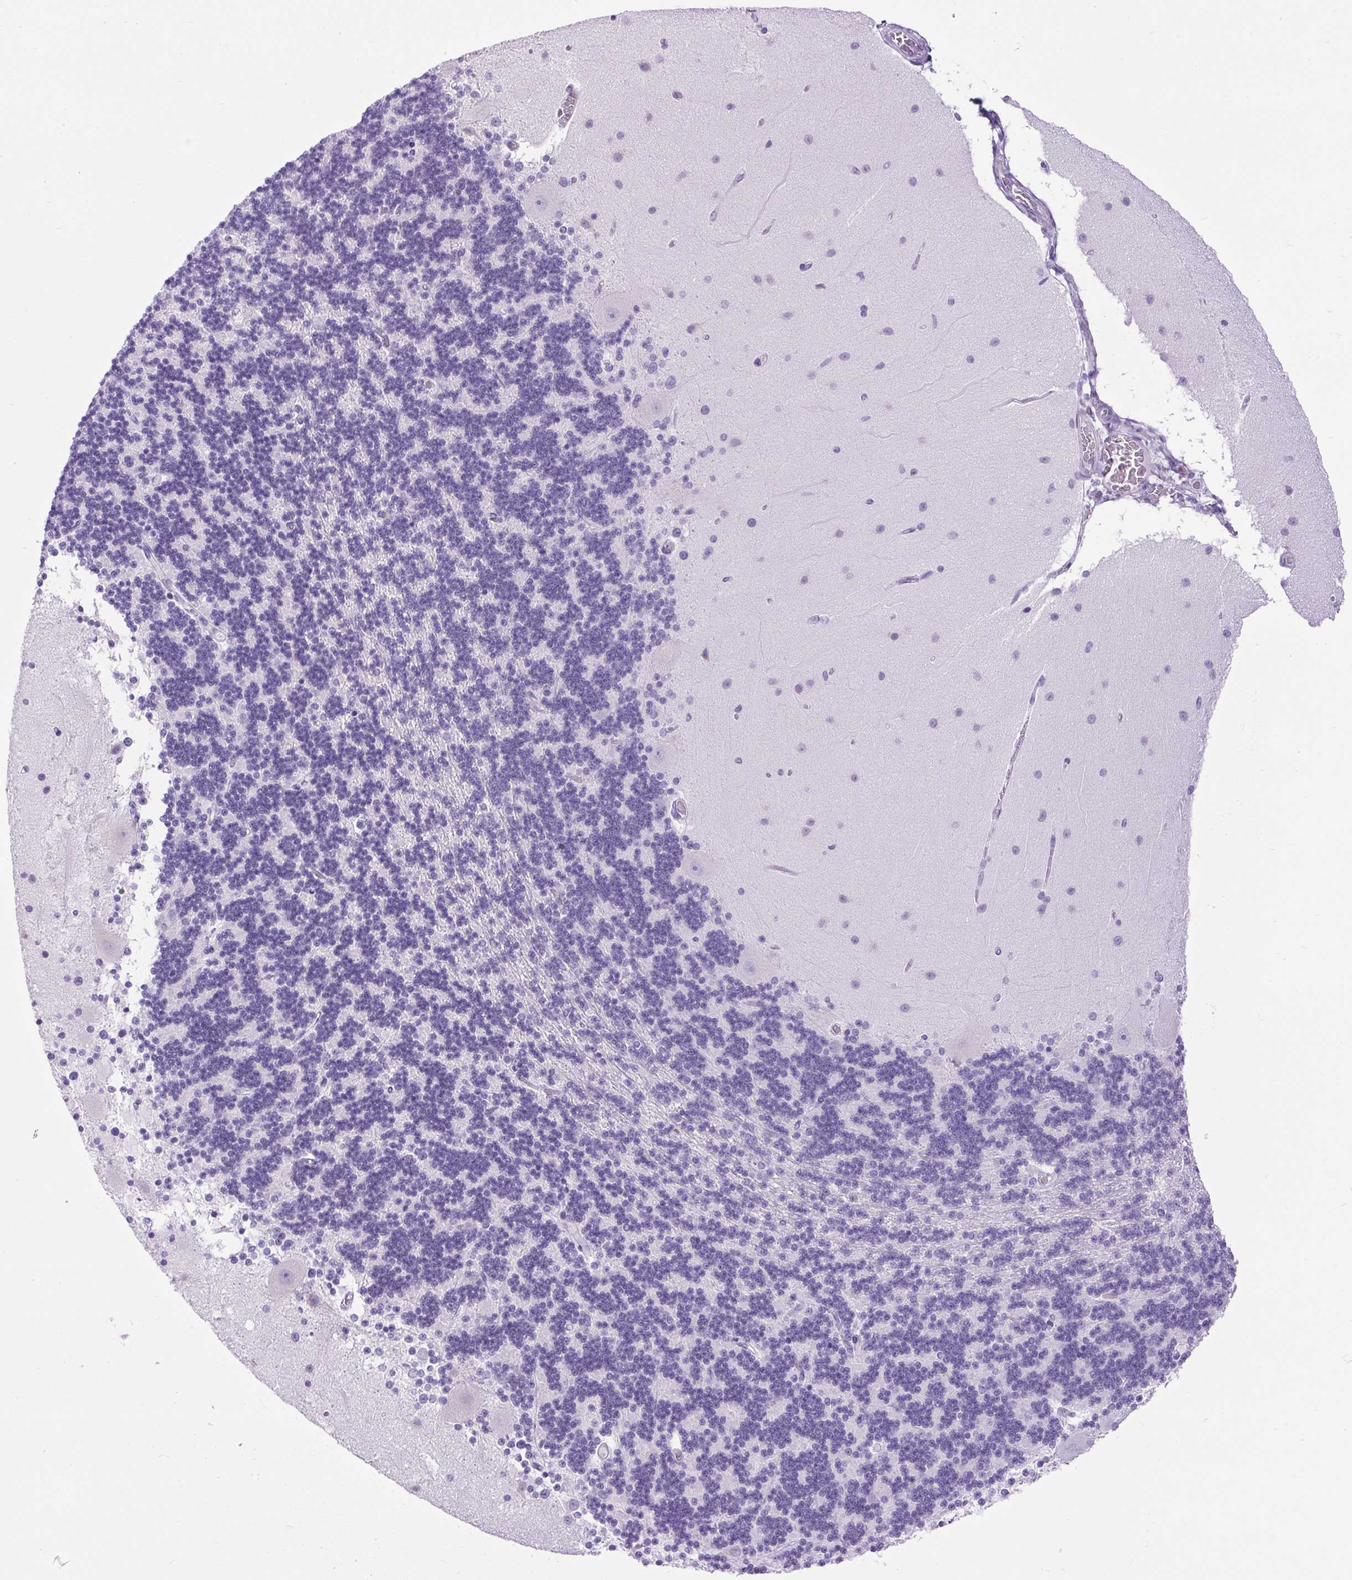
{"staining": {"intensity": "negative", "quantity": "none", "location": "none"}, "tissue": "cerebellum", "cell_type": "Cells in granular layer", "image_type": "normal", "snomed": [{"axis": "morphology", "description": "Normal tissue, NOS"}, {"axis": "topography", "description": "Cerebellum"}], "caption": "Protein analysis of unremarkable cerebellum exhibits no significant staining in cells in granular layer. (DAB immunohistochemistry with hematoxylin counter stain).", "gene": "UPP1", "patient": {"sex": "female", "age": 54}}